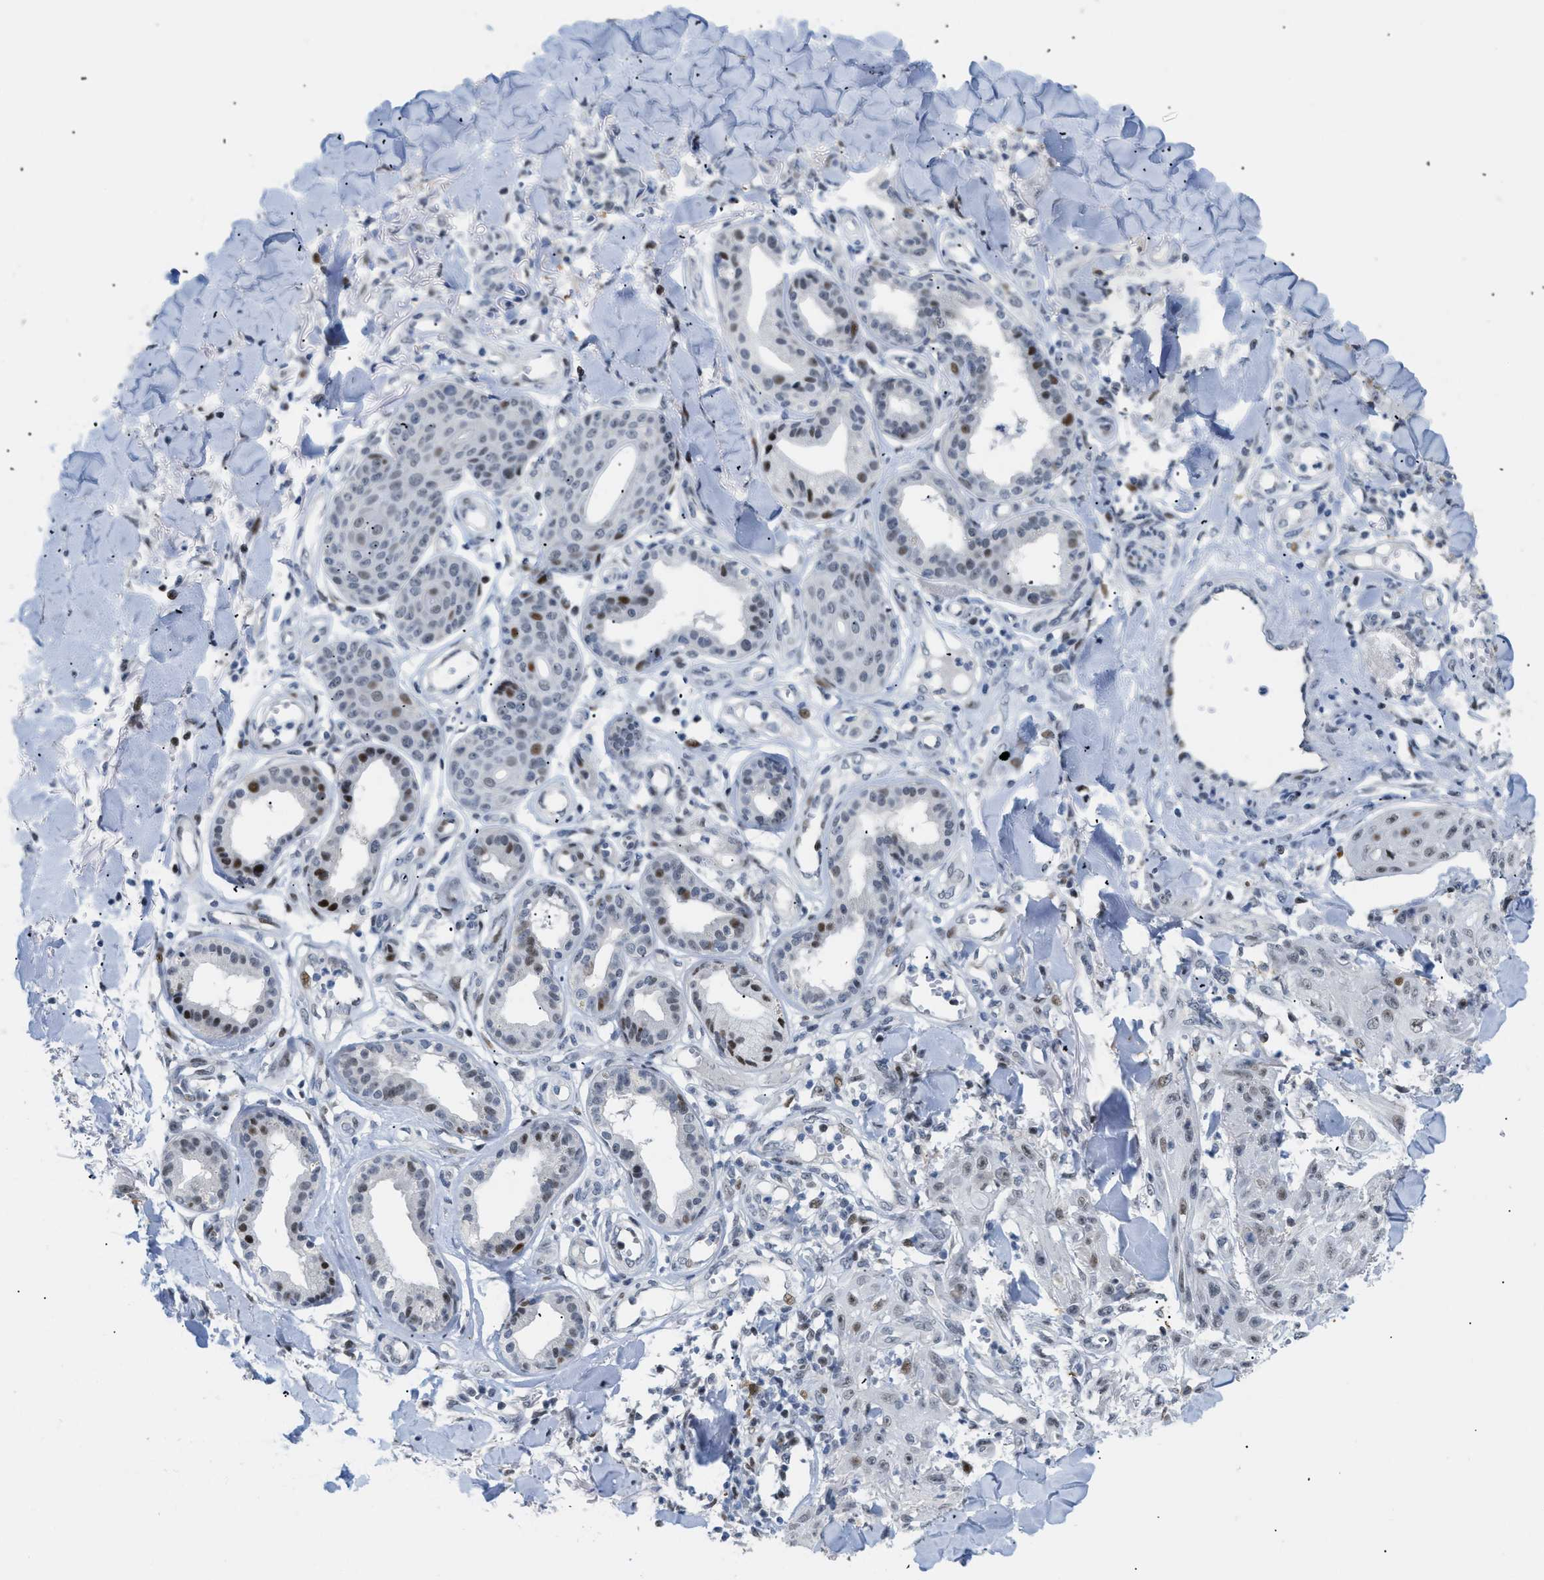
{"staining": {"intensity": "weak", "quantity": ">75%", "location": "nuclear"}, "tissue": "skin cancer", "cell_type": "Tumor cells", "image_type": "cancer", "snomed": [{"axis": "morphology", "description": "Squamous cell carcinoma, NOS"}, {"axis": "topography", "description": "Skin"}], "caption": "This histopathology image exhibits IHC staining of squamous cell carcinoma (skin), with low weak nuclear staining in approximately >75% of tumor cells.", "gene": "MED1", "patient": {"sex": "male", "age": 74}}